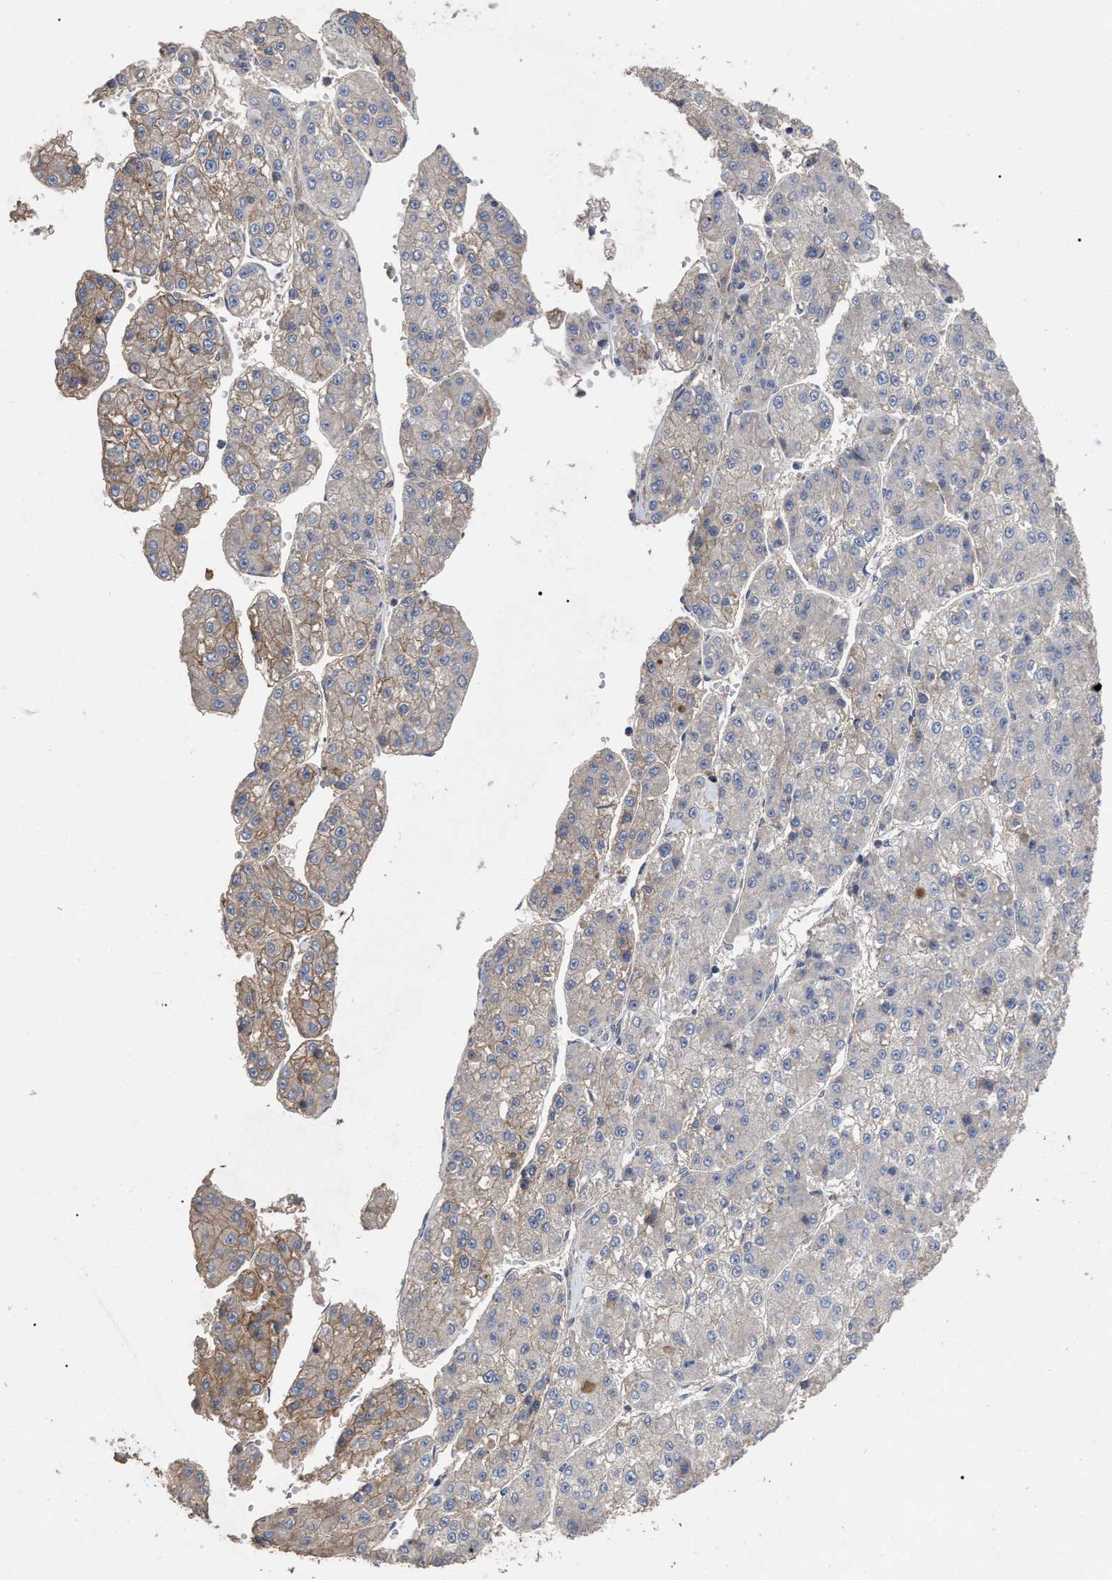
{"staining": {"intensity": "weak", "quantity": "<25%", "location": "cytoplasmic/membranous"}, "tissue": "liver cancer", "cell_type": "Tumor cells", "image_type": "cancer", "snomed": [{"axis": "morphology", "description": "Carcinoma, Hepatocellular, NOS"}, {"axis": "topography", "description": "Liver"}], "caption": "DAB immunohistochemical staining of human hepatocellular carcinoma (liver) shows no significant staining in tumor cells.", "gene": "BTN2A1", "patient": {"sex": "female", "age": 73}}